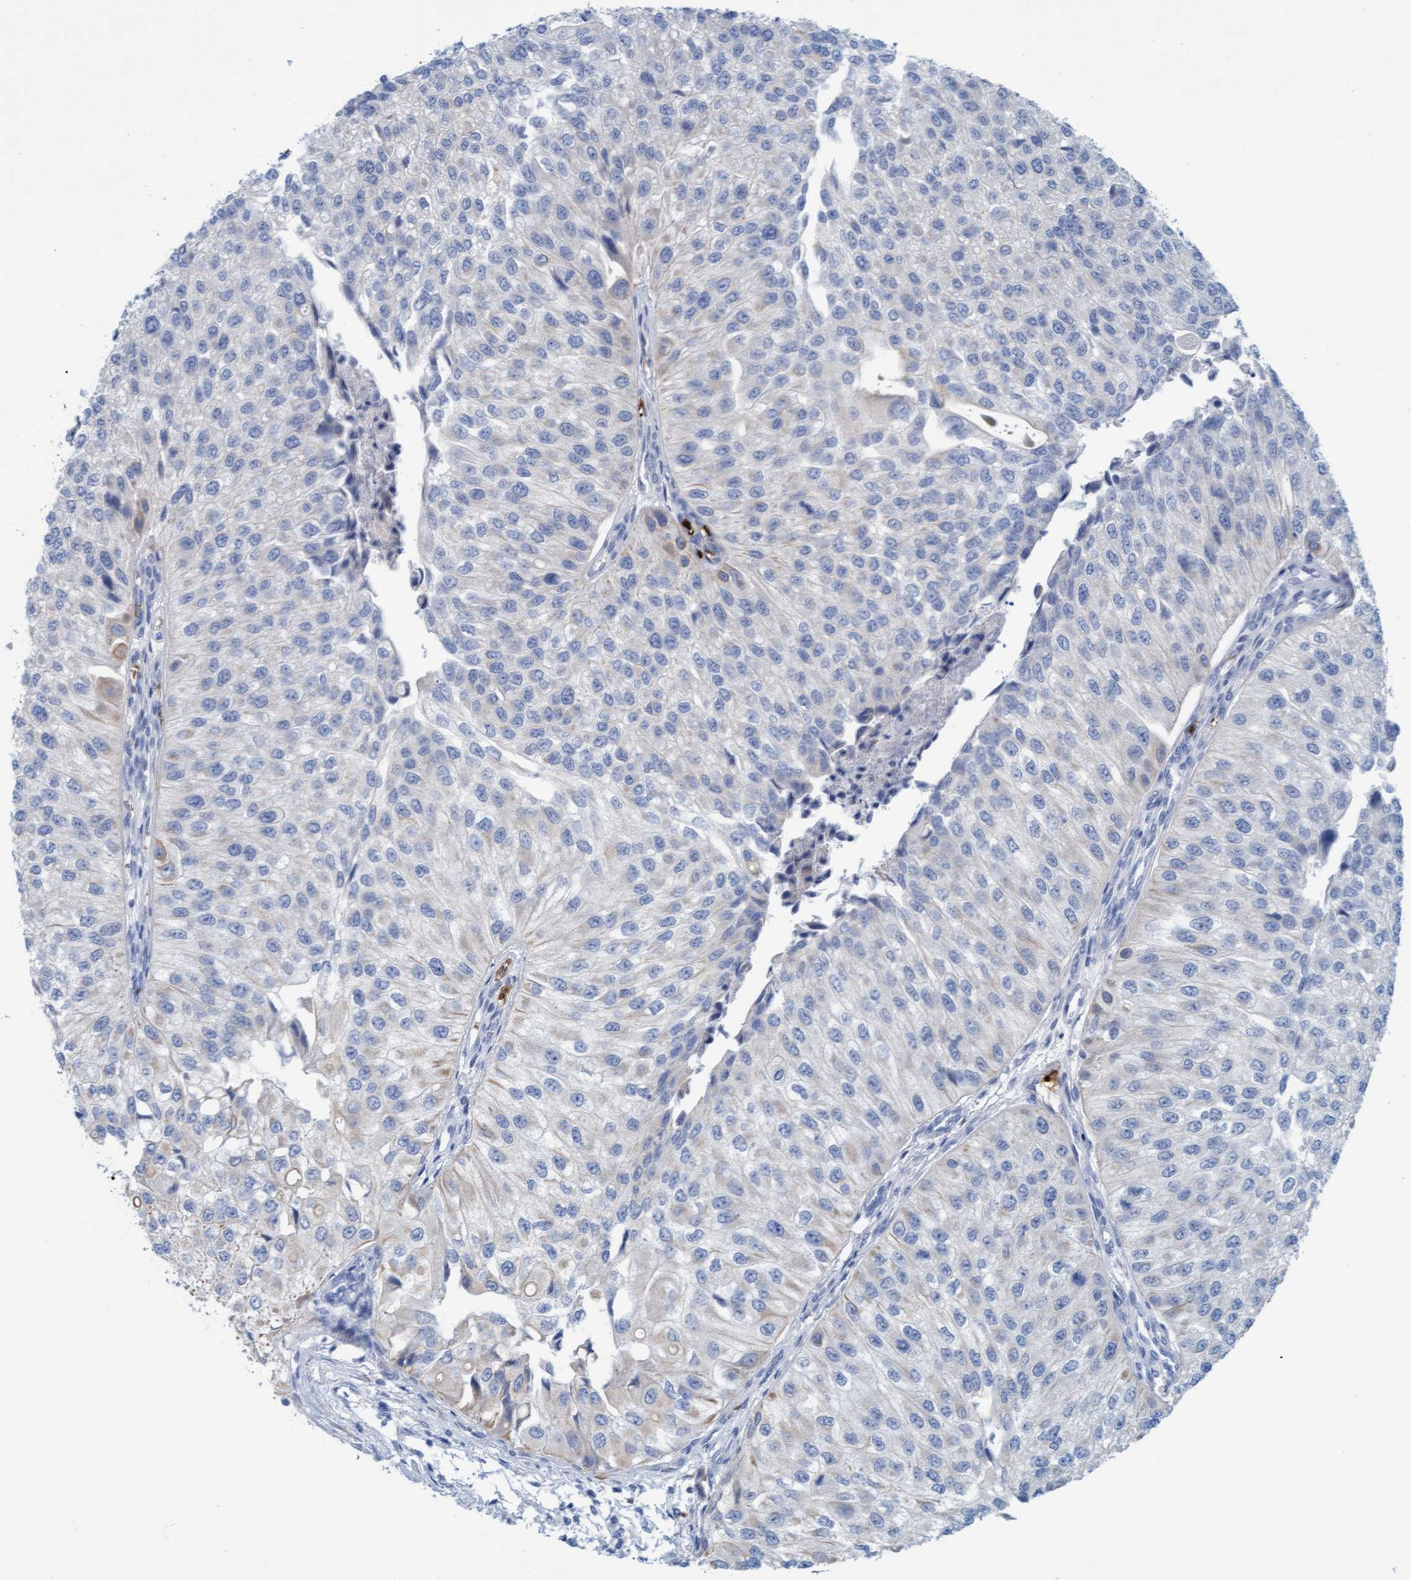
{"staining": {"intensity": "weak", "quantity": "<25%", "location": "cytoplasmic/membranous"}, "tissue": "urothelial cancer", "cell_type": "Tumor cells", "image_type": "cancer", "snomed": [{"axis": "morphology", "description": "Urothelial carcinoma, High grade"}, {"axis": "topography", "description": "Kidney"}, {"axis": "topography", "description": "Urinary bladder"}], "caption": "This is a micrograph of immunohistochemistry staining of urothelial carcinoma (high-grade), which shows no positivity in tumor cells.", "gene": "P2RX5", "patient": {"sex": "male", "age": 77}}